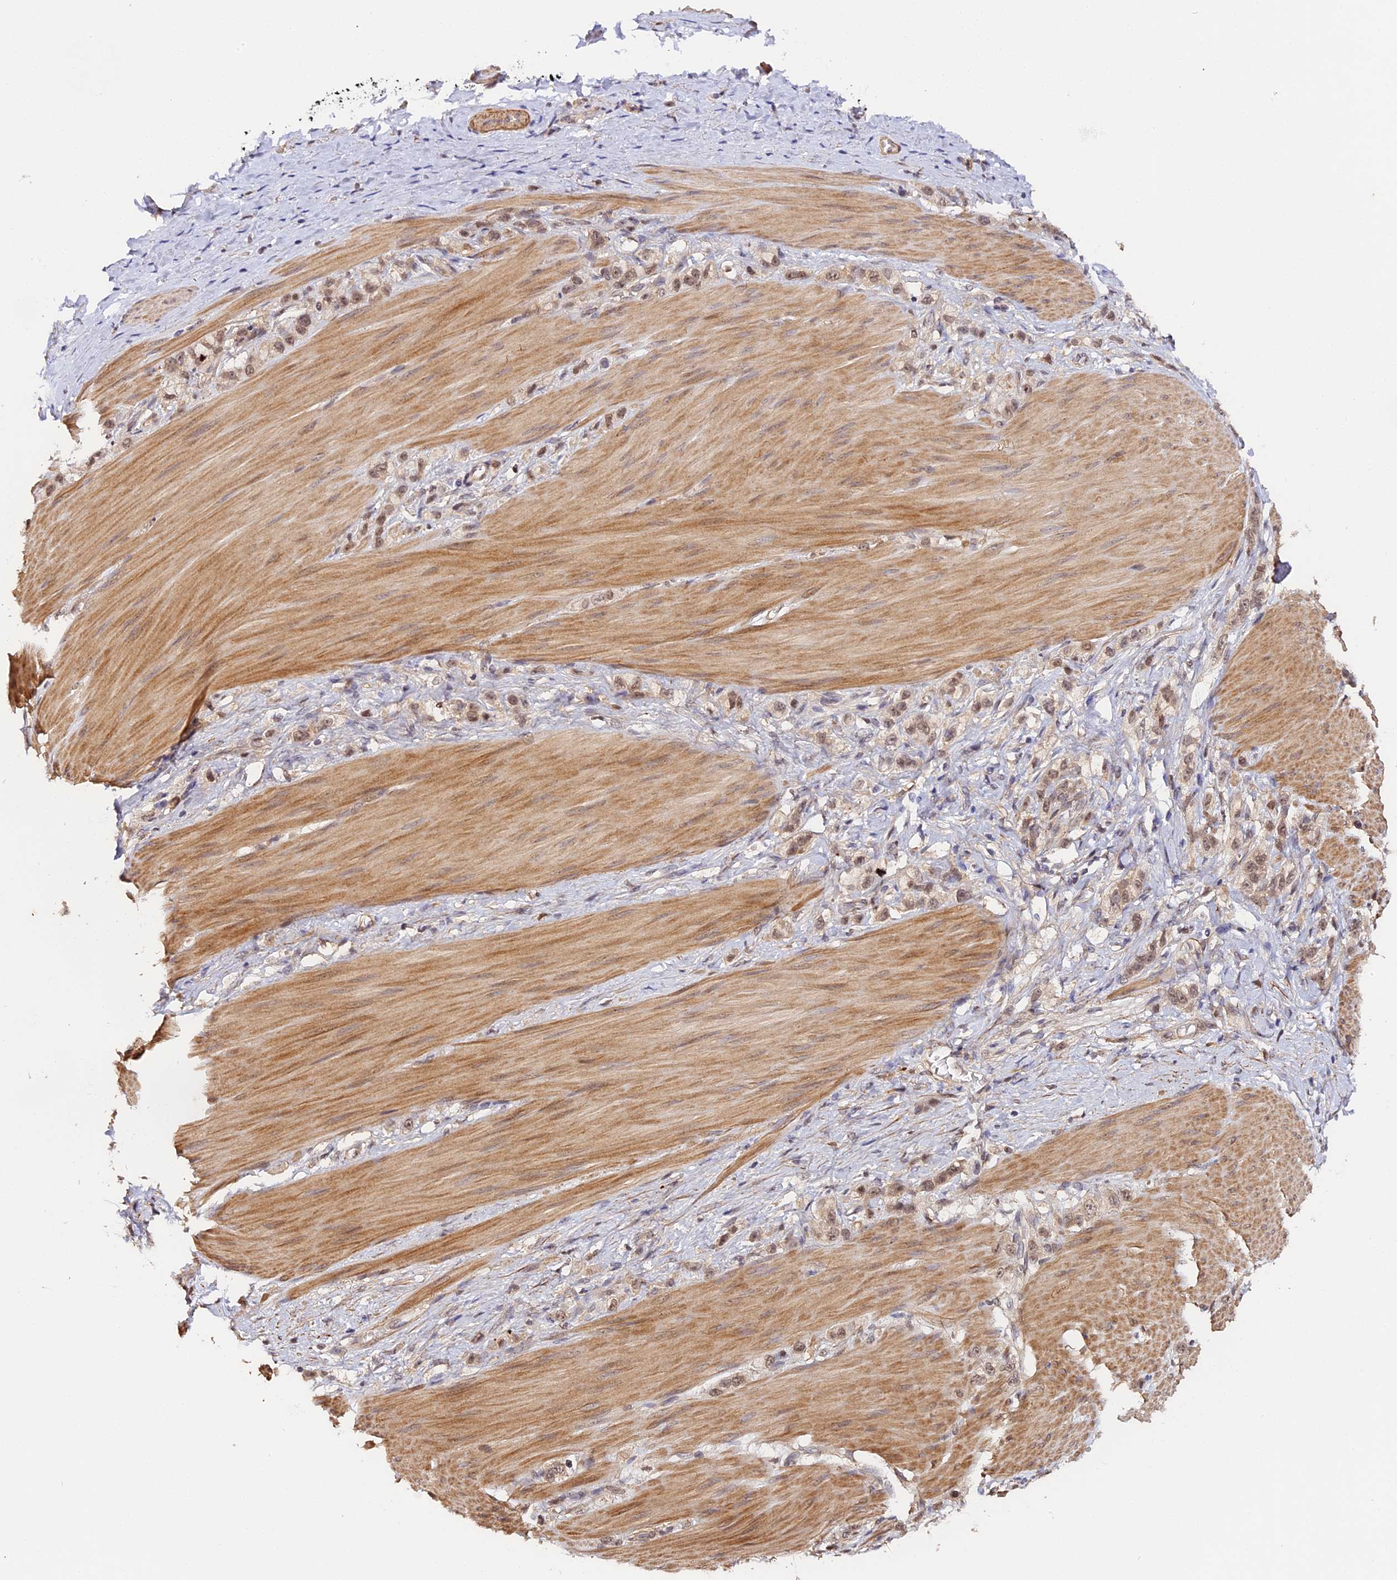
{"staining": {"intensity": "weak", "quantity": "25%-75%", "location": "nuclear"}, "tissue": "stomach cancer", "cell_type": "Tumor cells", "image_type": "cancer", "snomed": [{"axis": "morphology", "description": "Adenocarcinoma, NOS"}, {"axis": "topography", "description": "Stomach"}], "caption": "Immunohistochemistry (IHC) histopathology image of neoplastic tissue: stomach cancer (adenocarcinoma) stained using immunohistochemistry (IHC) reveals low levels of weak protein expression localized specifically in the nuclear of tumor cells, appearing as a nuclear brown color.", "gene": "IMPACT", "patient": {"sex": "female", "age": 65}}